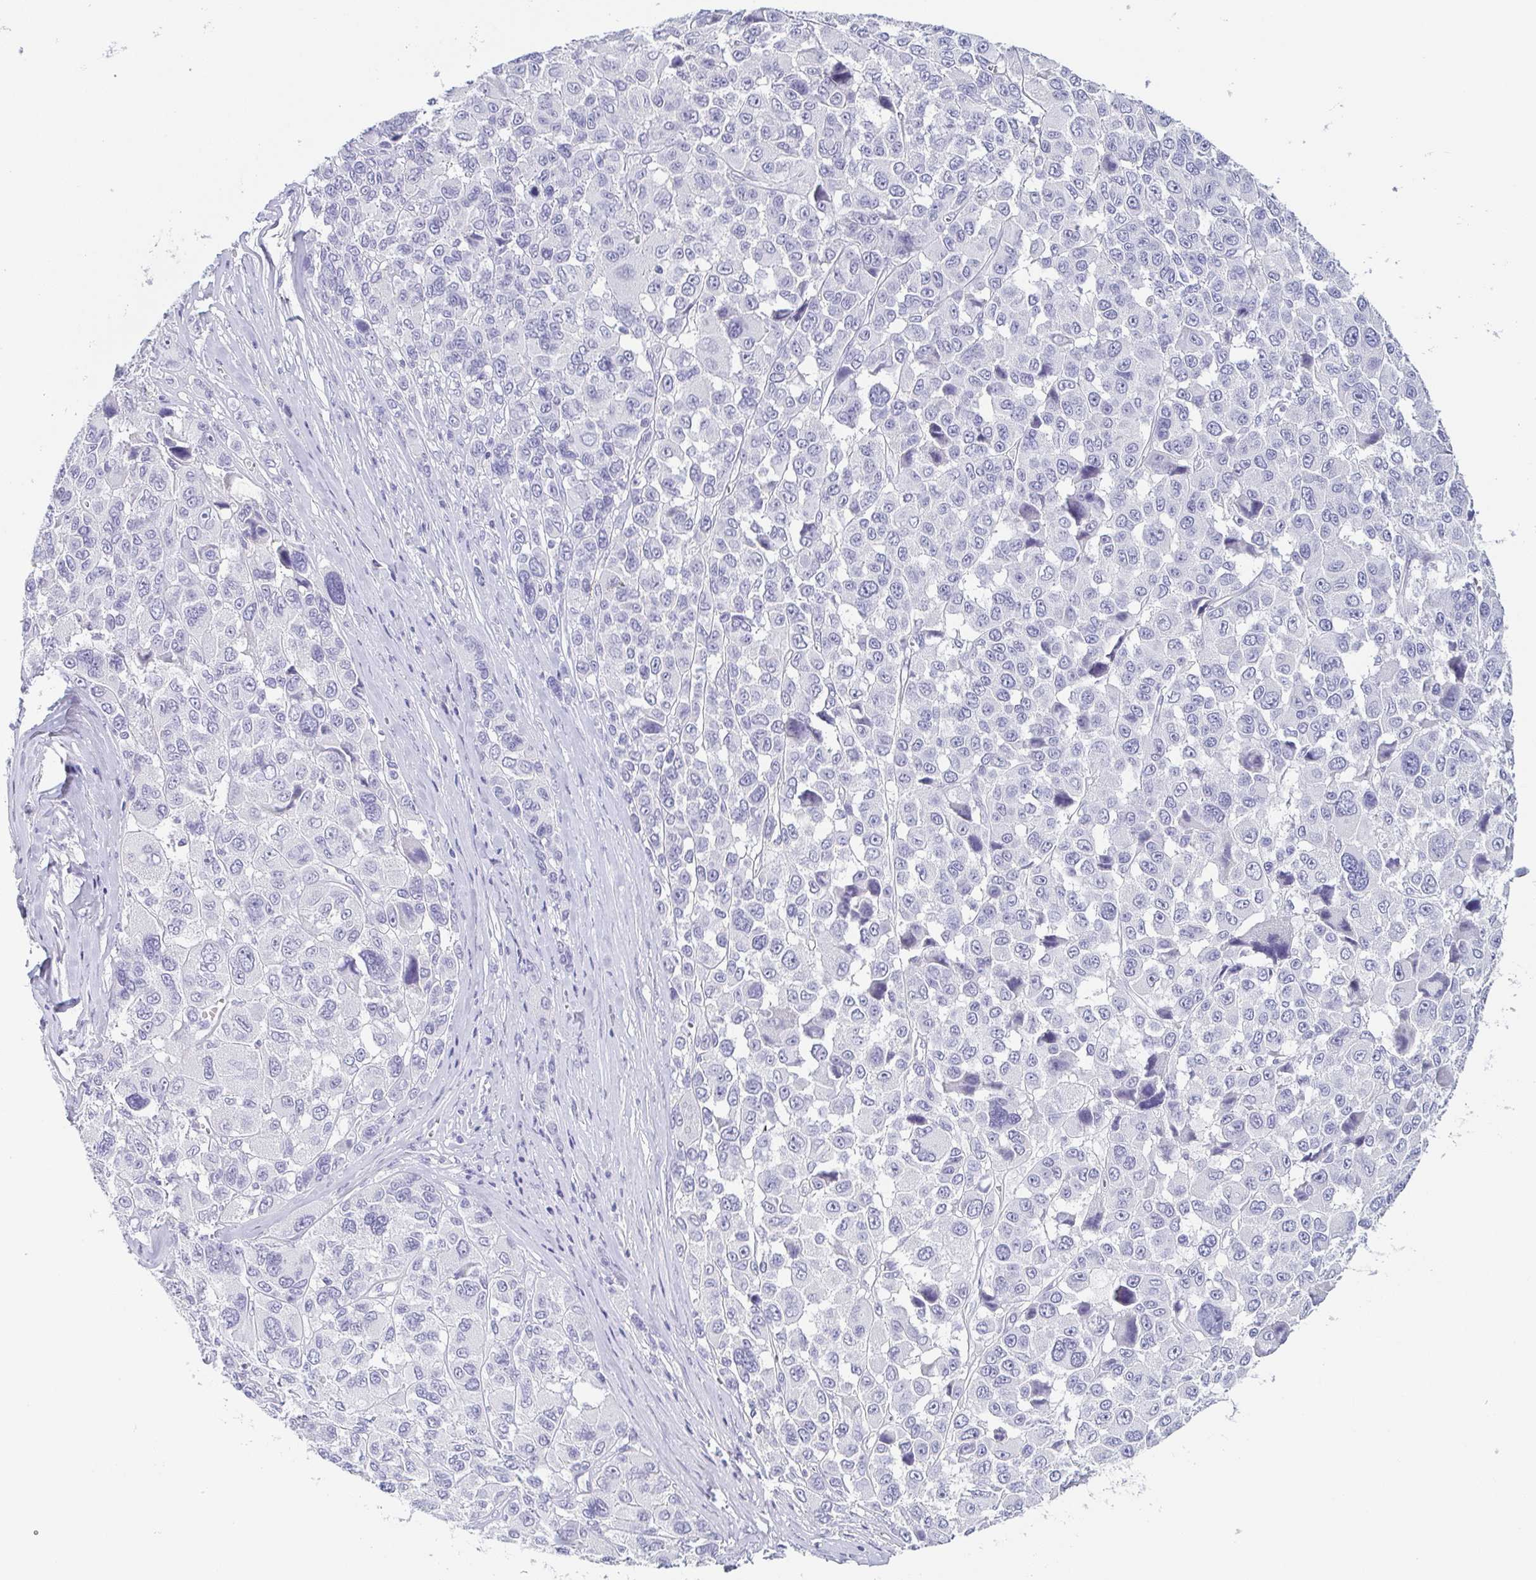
{"staining": {"intensity": "negative", "quantity": "none", "location": "none"}, "tissue": "melanoma", "cell_type": "Tumor cells", "image_type": "cancer", "snomed": [{"axis": "morphology", "description": "Malignant melanoma, NOS"}, {"axis": "topography", "description": "Skin"}], "caption": "Melanoma was stained to show a protein in brown. There is no significant expression in tumor cells. Nuclei are stained in blue.", "gene": "ITLN1", "patient": {"sex": "female", "age": 66}}